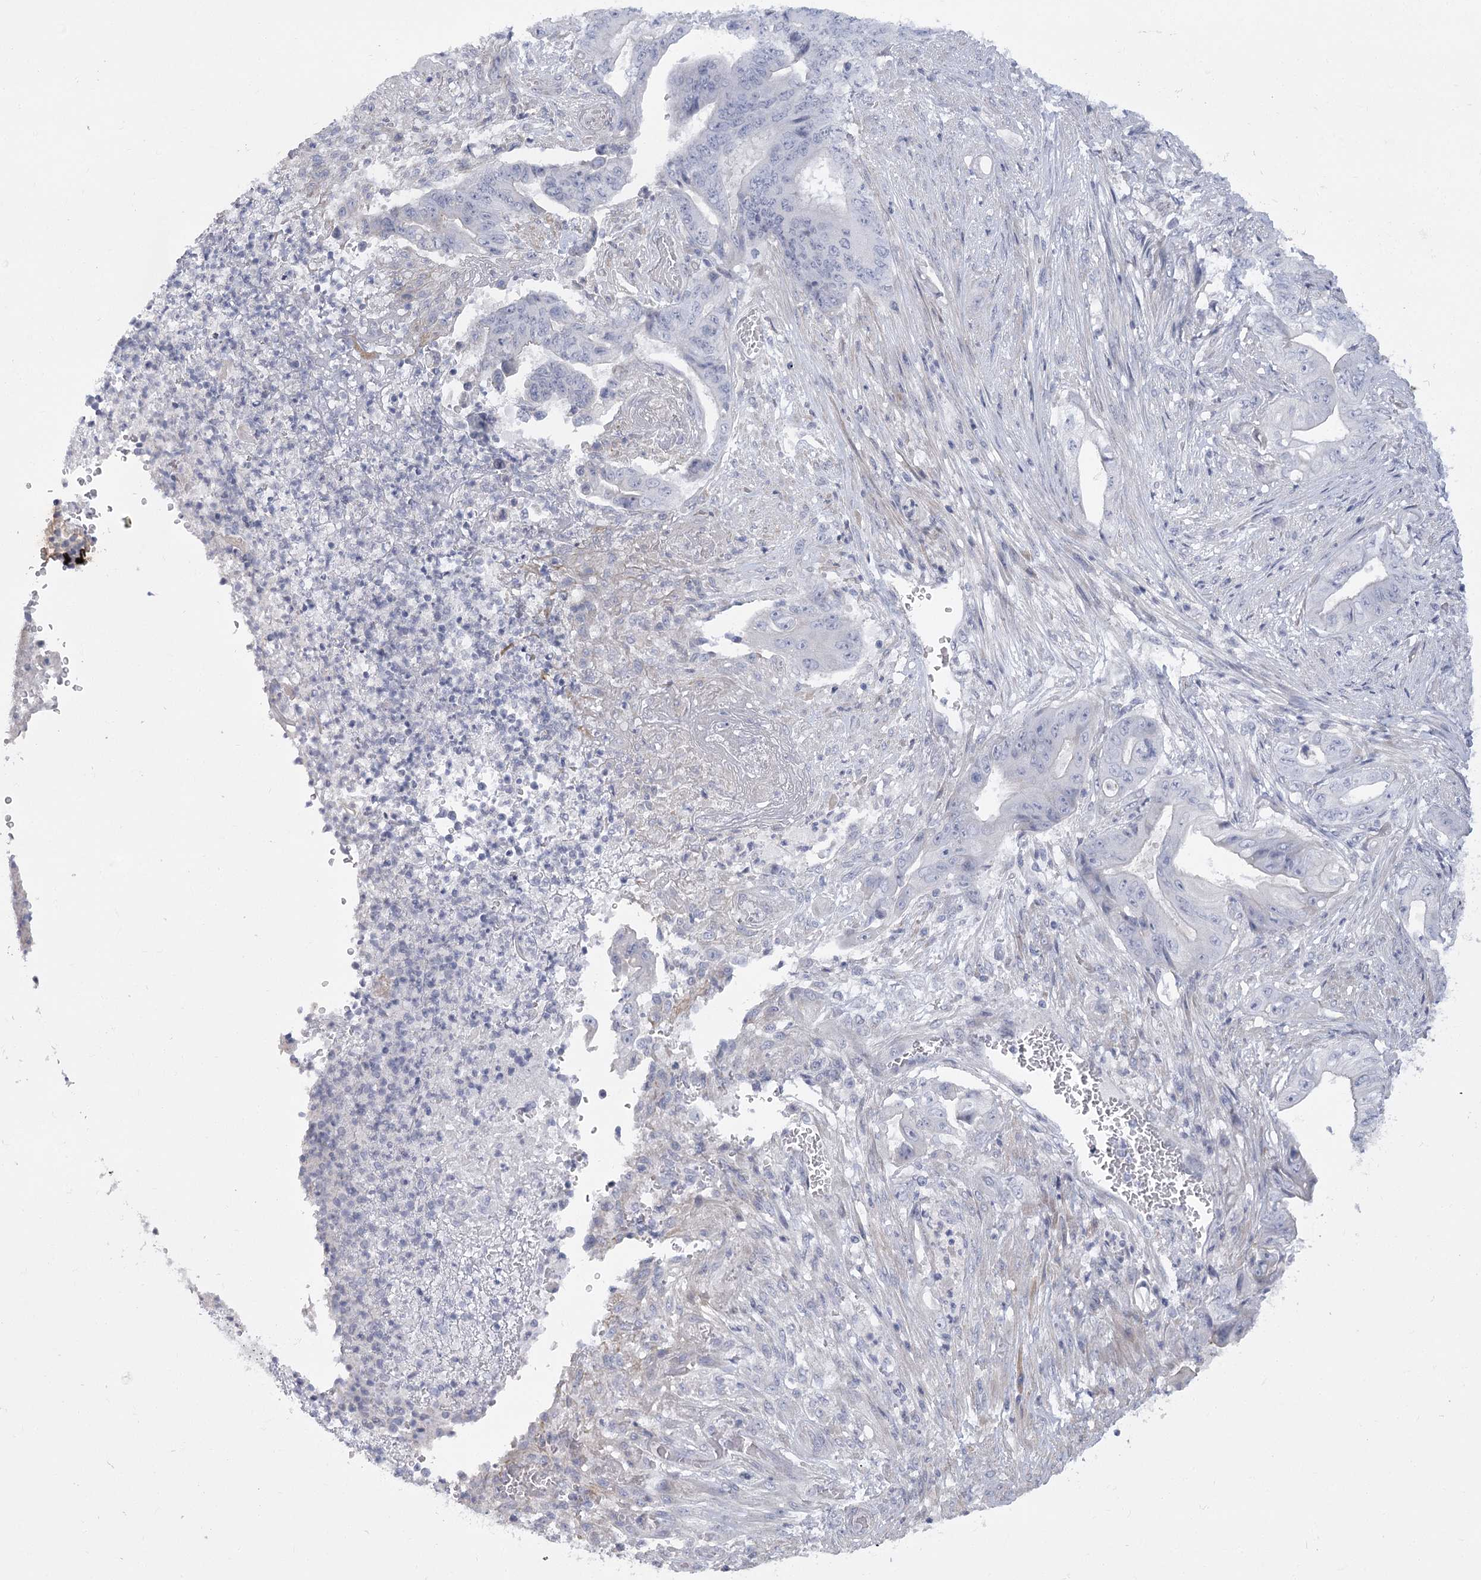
{"staining": {"intensity": "negative", "quantity": "none", "location": "none"}, "tissue": "stomach cancer", "cell_type": "Tumor cells", "image_type": "cancer", "snomed": [{"axis": "morphology", "description": "Adenocarcinoma, NOS"}, {"axis": "topography", "description": "Stomach"}], "caption": "Immunohistochemistry of human stomach adenocarcinoma exhibits no positivity in tumor cells.", "gene": "FAM76B", "patient": {"sex": "female", "age": 73}}